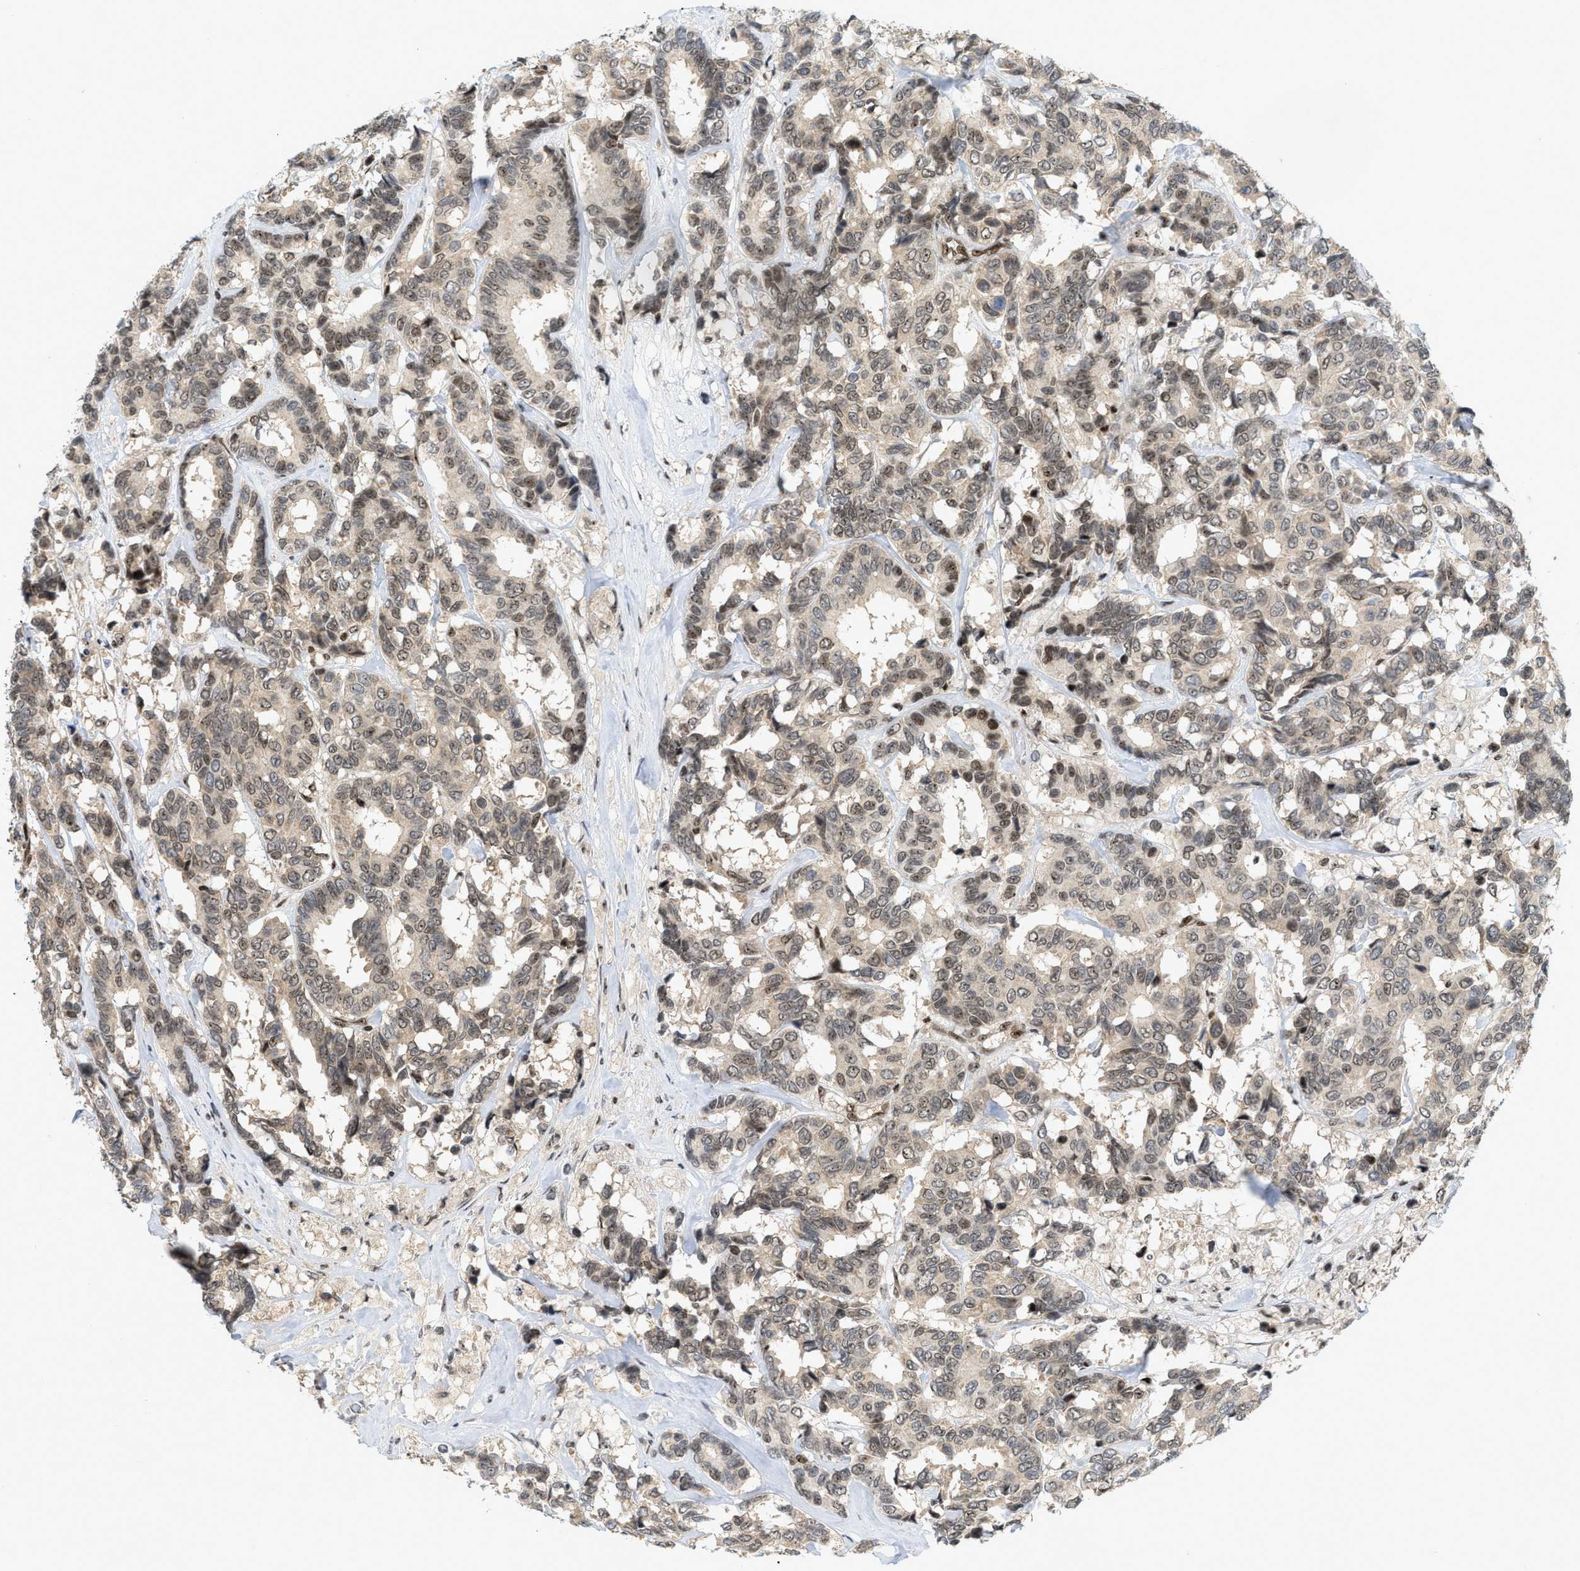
{"staining": {"intensity": "moderate", "quantity": "<25%", "location": "nuclear"}, "tissue": "breast cancer", "cell_type": "Tumor cells", "image_type": "cancer", "snomed": [{"axis": "morphology", "description": "Duct carcinoma"}, {"axis": "topography", "description": "Breast"}], "caption": "Protein expression analysis of breast cancer (intraductal carcinoma) reveals moderate nuclear positivity in about <25% of tumor cells.", "gene": "ZNF22", "patient": {"sex": "female", "age": 87}}